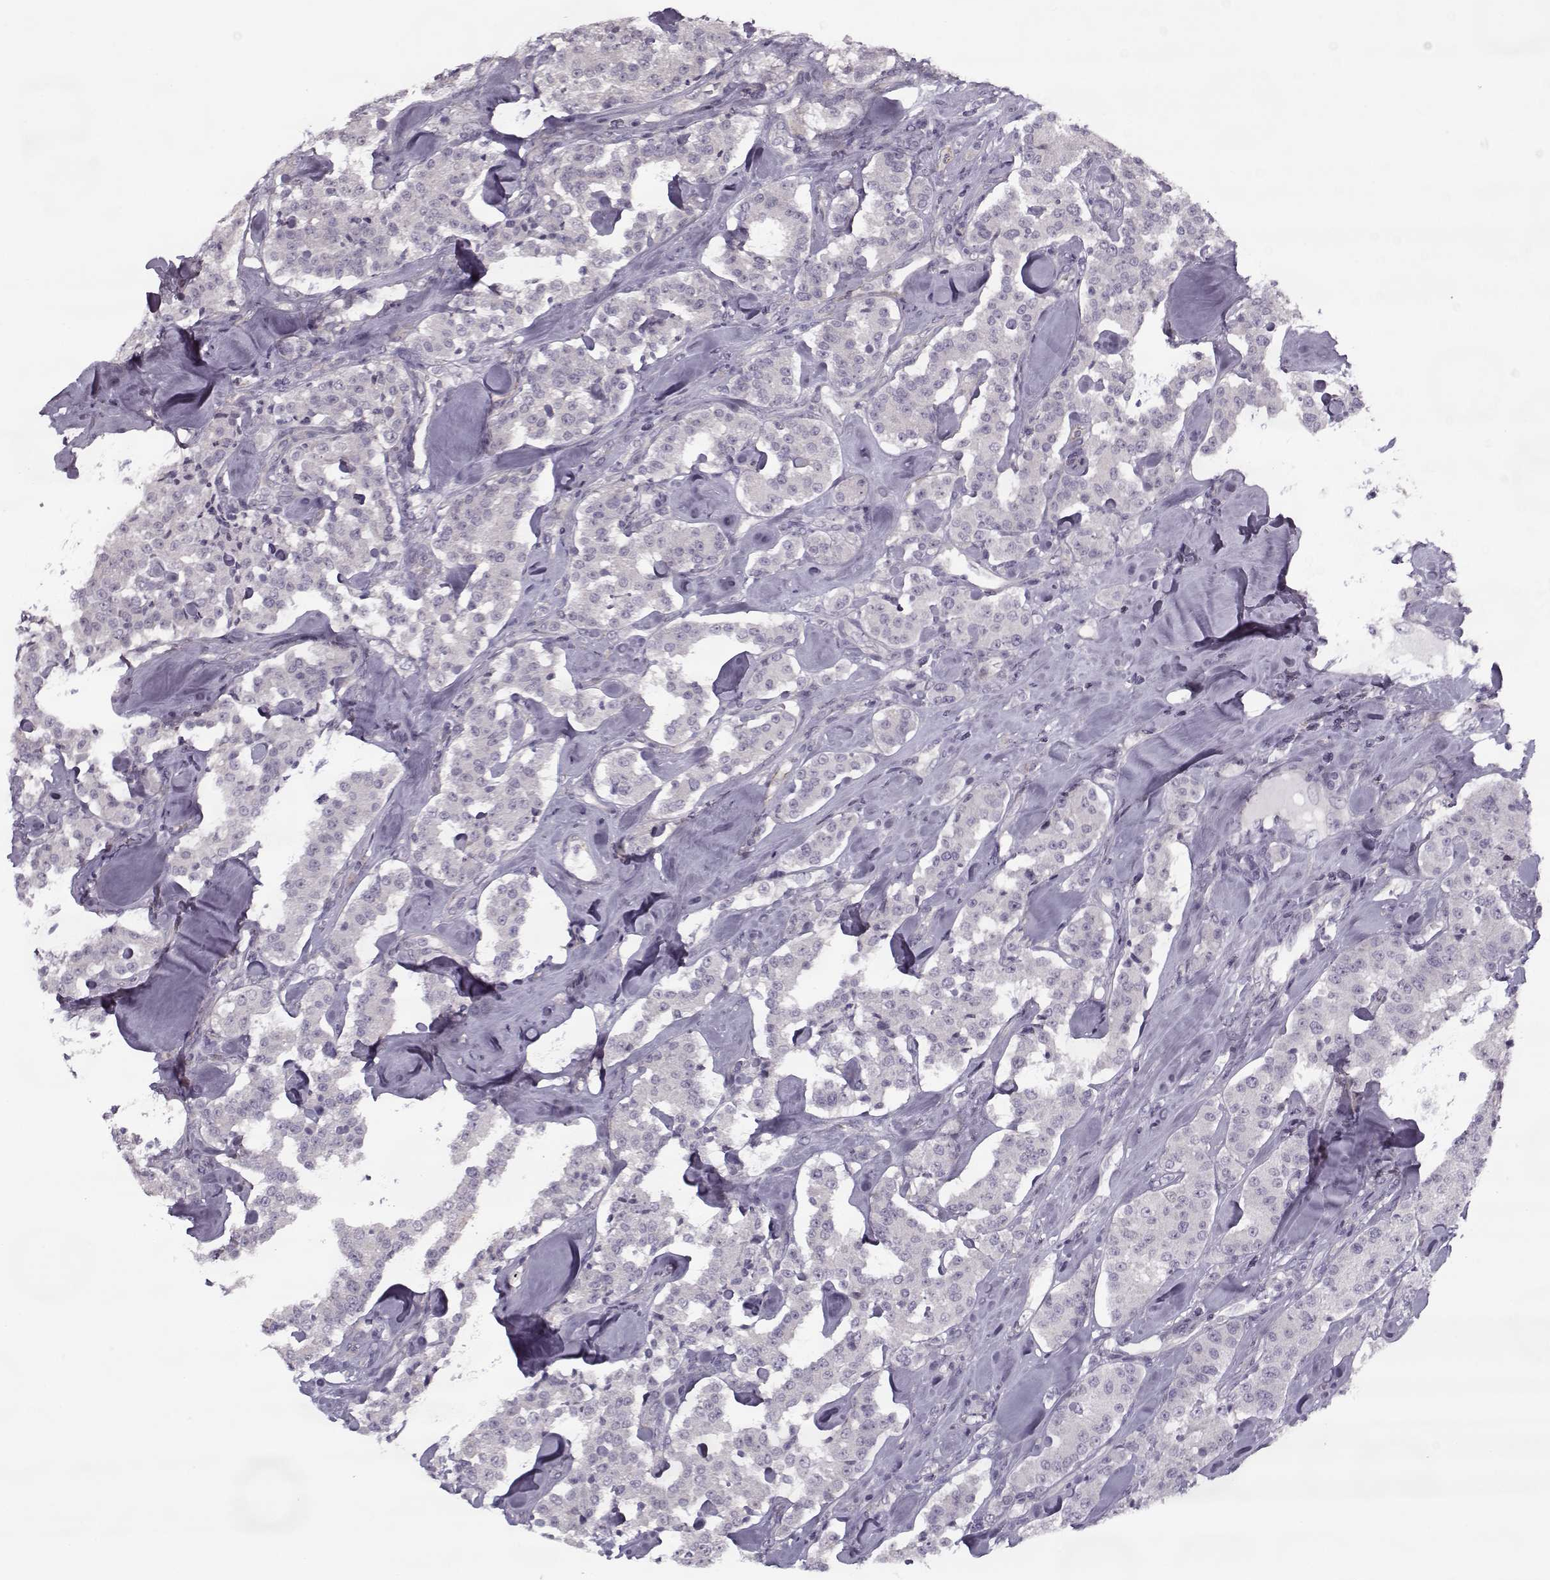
{"staining": {"intensity": "negative", "quantity": "none", "location": "none"}, "tissue": "carcinoid", "cell_type": "Tumor cells", "image_type": "cancer", "snomed": [{"axis": "morphology", "description": "Carcinoid, malignant, NOS"}, {"axis": "topography", "description": "Pancreas"}], "caption": "A high-resolution histopathology image shows immunohistochemistry staining of carcinoid, which shows no significant positivity in tumor cells.", "gene": "PNMT", "patient": {"sex": "male", "age": 41}}